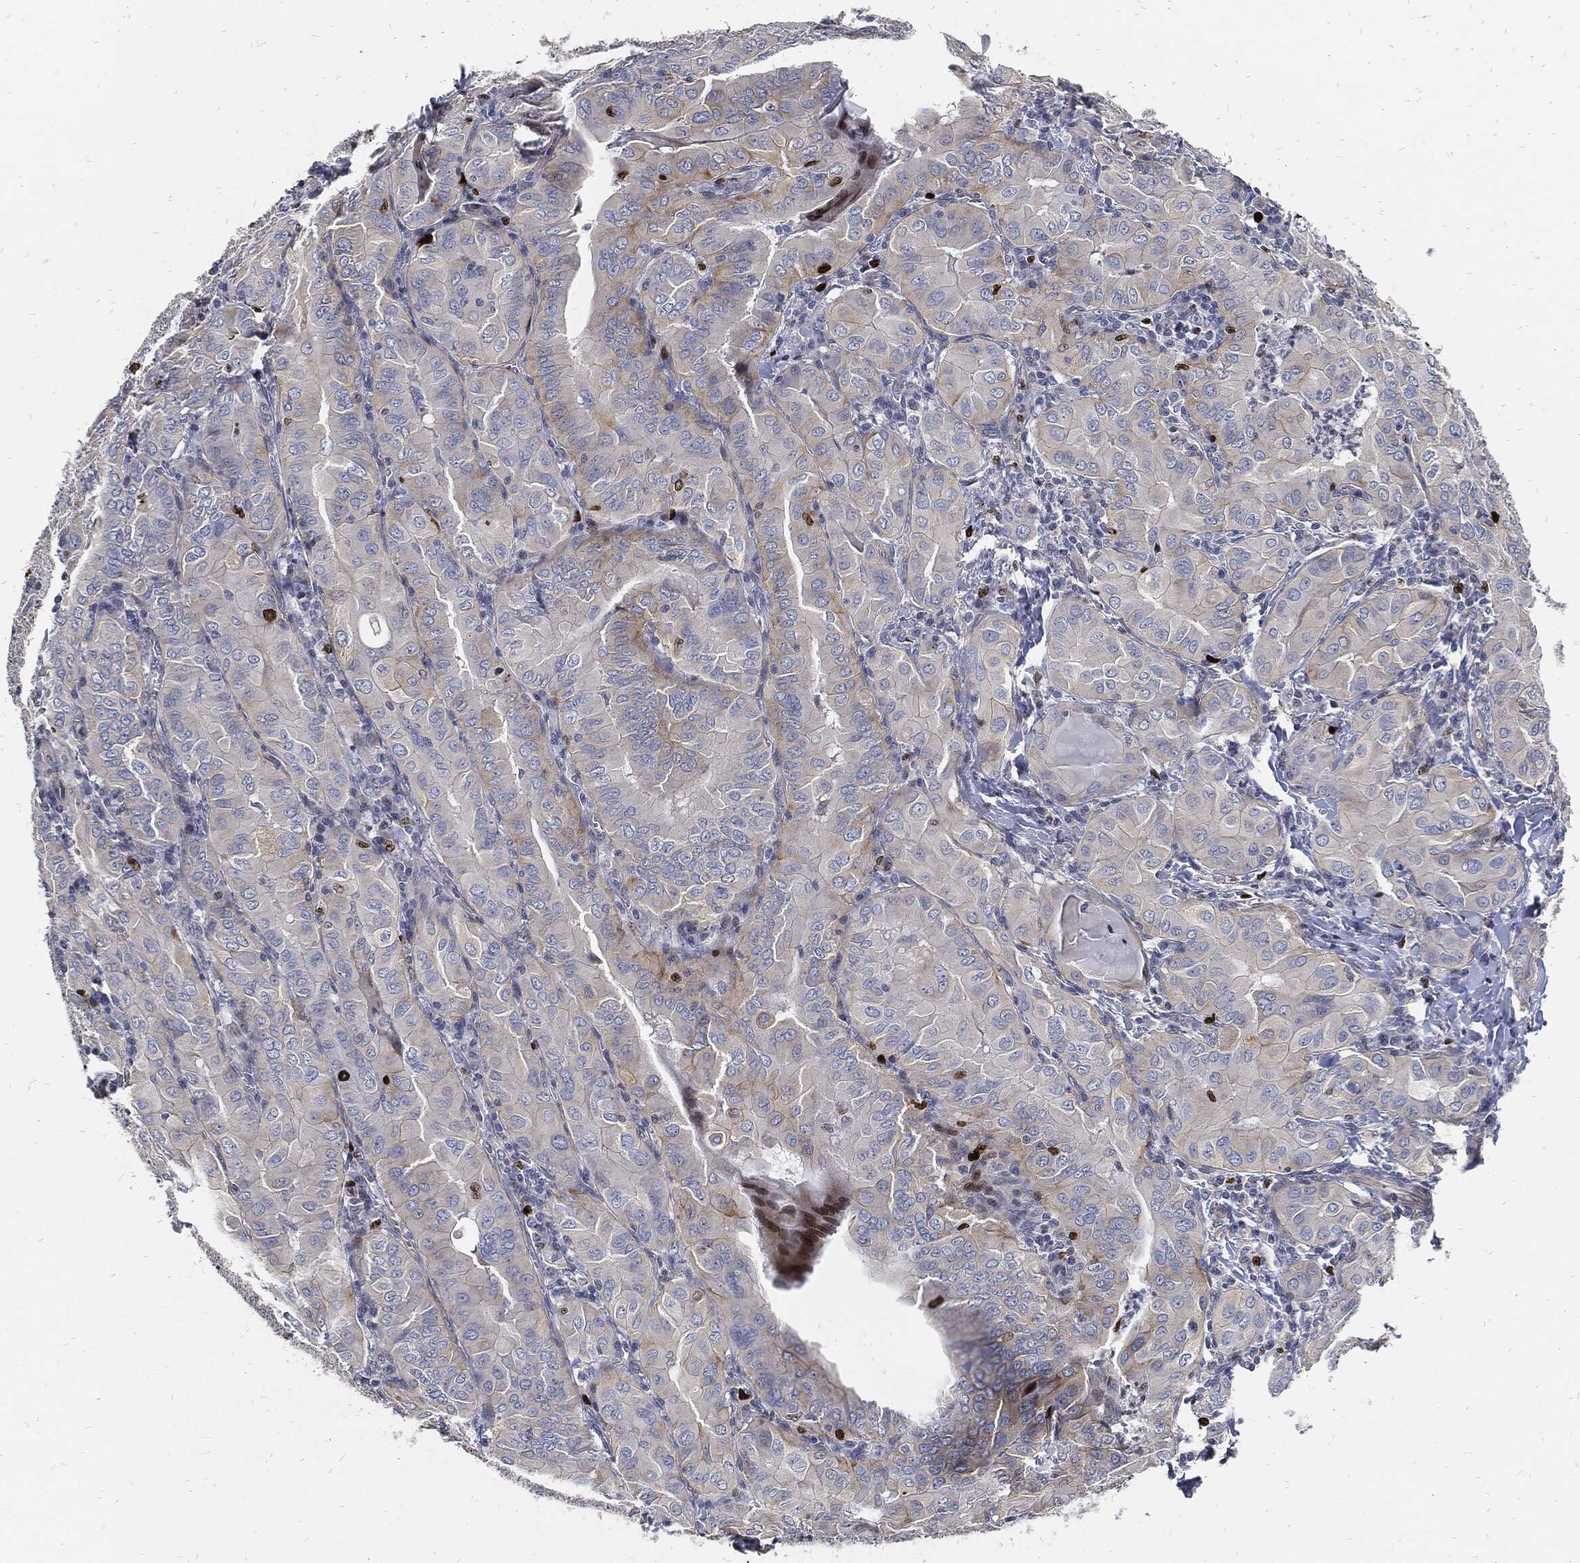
{"staining": {"intensity": "negative", "quantity": "none", "location": "none"}, "tissue": "thyroid cancer", "cell_type": "Tumor cells", "image_type": "cancer", "snomed": [{"axis": "morphology", "description": "Papillary adenocarcinoma, NOS"}, {"axis": "topography", "description": "Thyroid gland"}], "caption": "High magnification brightfield microscopy of papillary adenocarcinoma (thyroid) stained with DAB (3,3'-diaminobenzidine) (brown) and counterstained with hematoxylin (blue): tumor cells show no significant positivity.", "gene": "MKI67", "patient": {"sex": "female", "age": 37}}